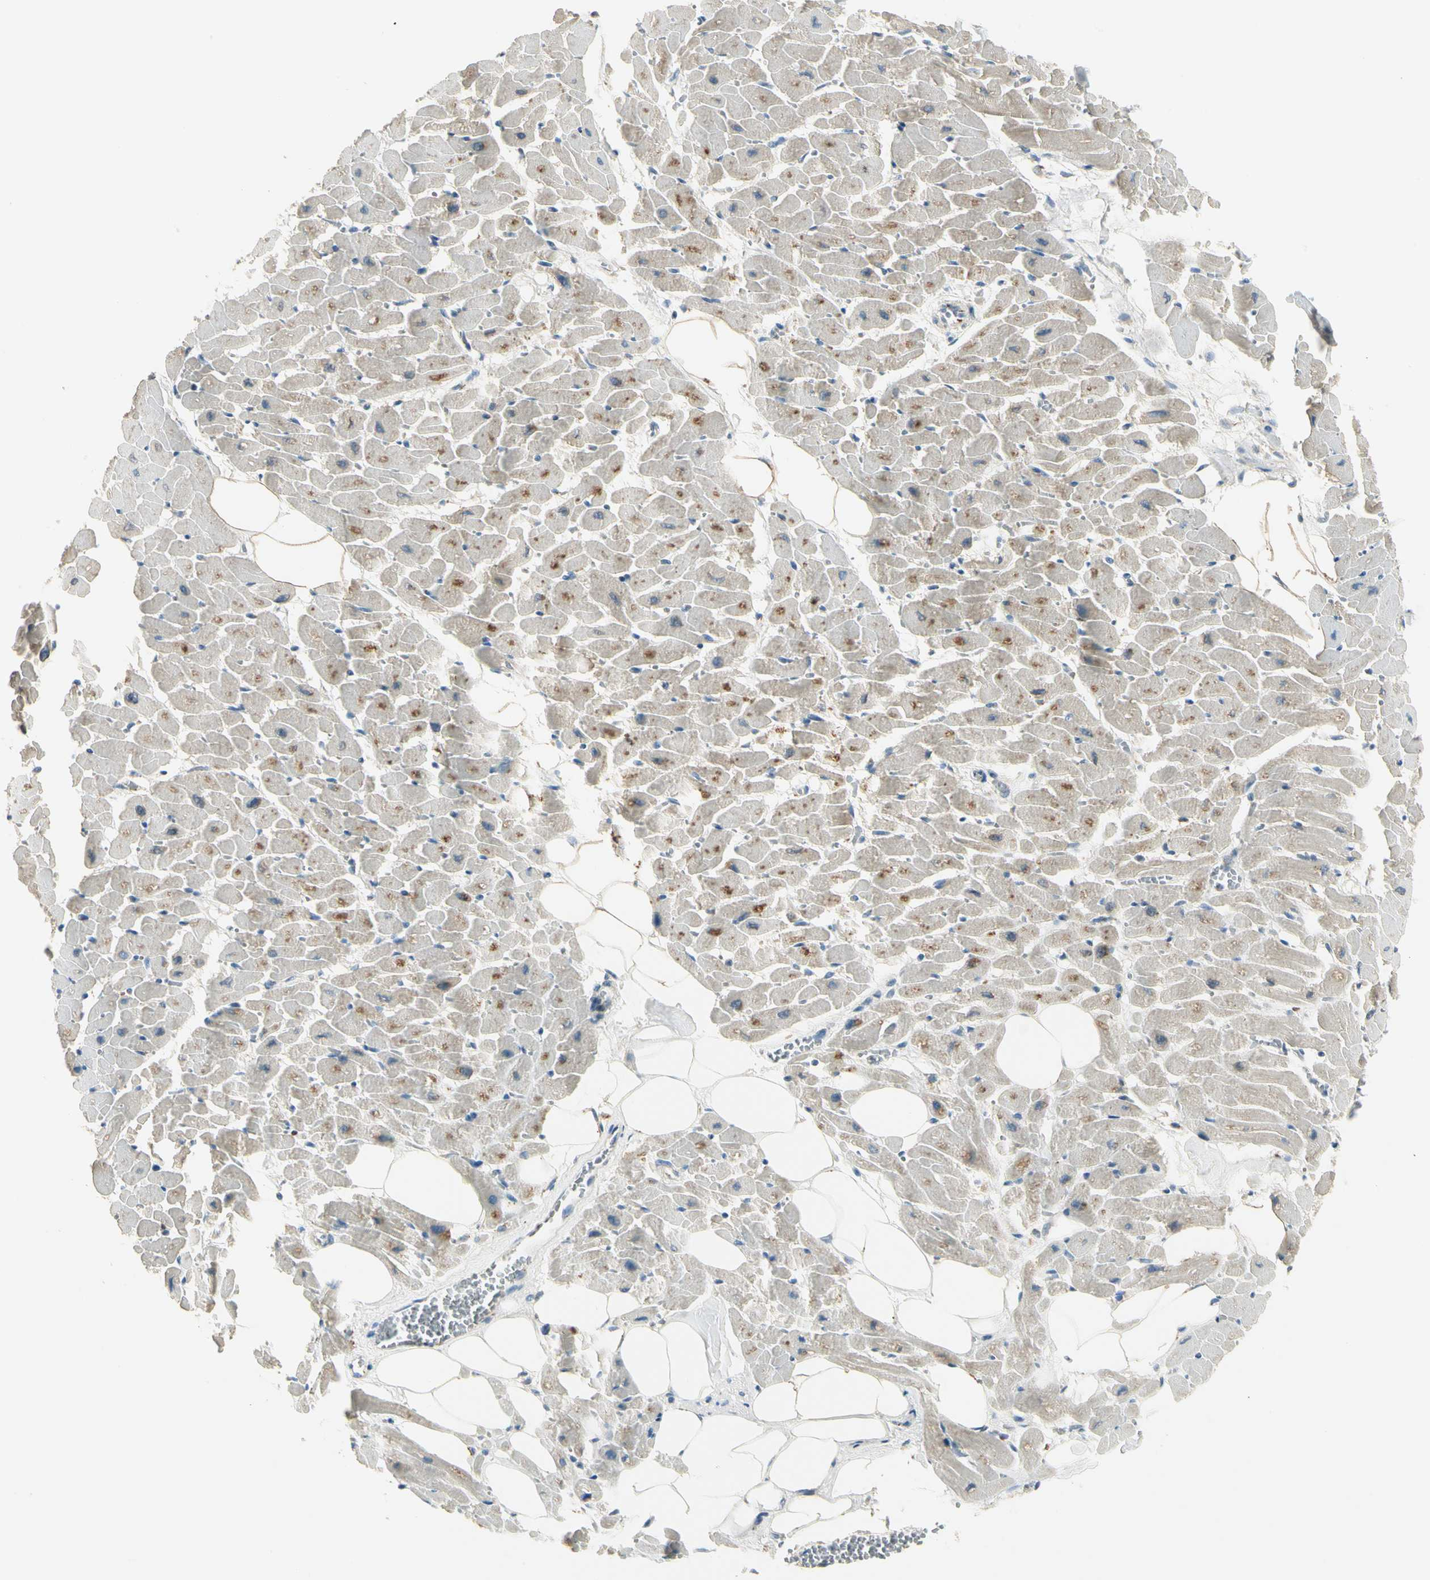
{"staining": {"intensity": "moderate", "quantity": "<25%", "location": "cytoplasmic/membranous"}, "tissue": "heart muscle", "cell_type": "Cardiomyocytes", "image_type": "normal", "snomed": [{"axis": "morphology", "description": "Normal tissue, NOS"}, {"axis": "topography", "description": "Heart"}], "caption": "Benign heart muscle shows moderate cytoplasmic/membranous staining in about <25% of cardiomyocytes, visualized by immunohistochemistry.", "gene": "MANSC1", "patient": {"sex": "female", "age": 19}}